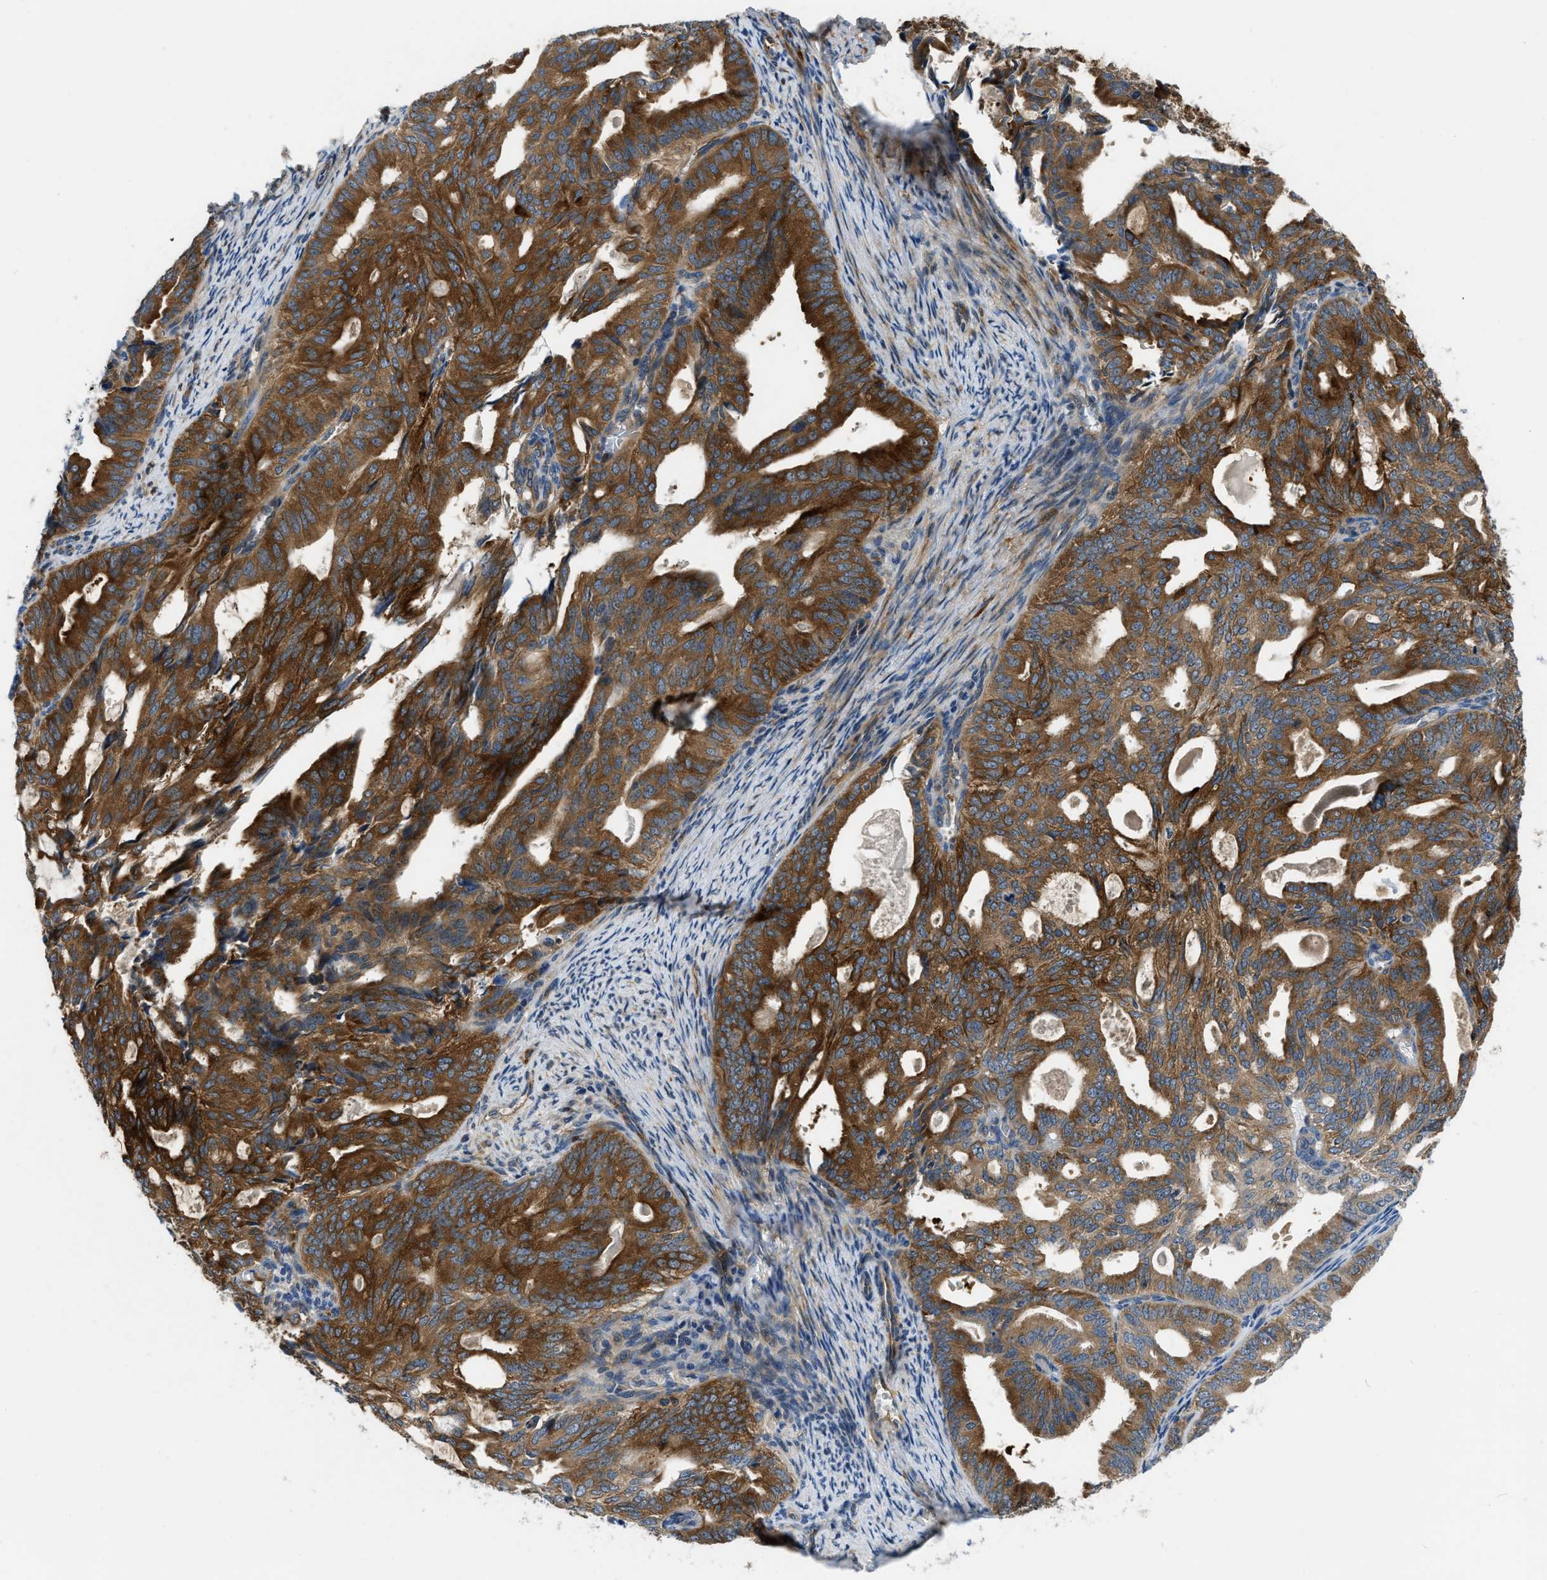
{"staining": {"intensity": "strong", "quantity": ">75%", "location": "cytoplasmic/membranous"}, "tissue": "endometrial cancer", "cell_type": "Tumor cells", "image_type": "cancer", "snomed": [{"axis": "morphology", "description": "Adenocarcinoma, NOS"}, {"axis": "topography", "description": "Endometrium"}], "caption": "This photomicrograph demonstrates immunohistochemistry (IHC) staining of human endometrial adenocarcinoma, with high strong cytoplasmic/membranous expression in approximately >75% of tumor cells.", "gene": "PFKP", "patient": {"sex": "female", "age": 58}}